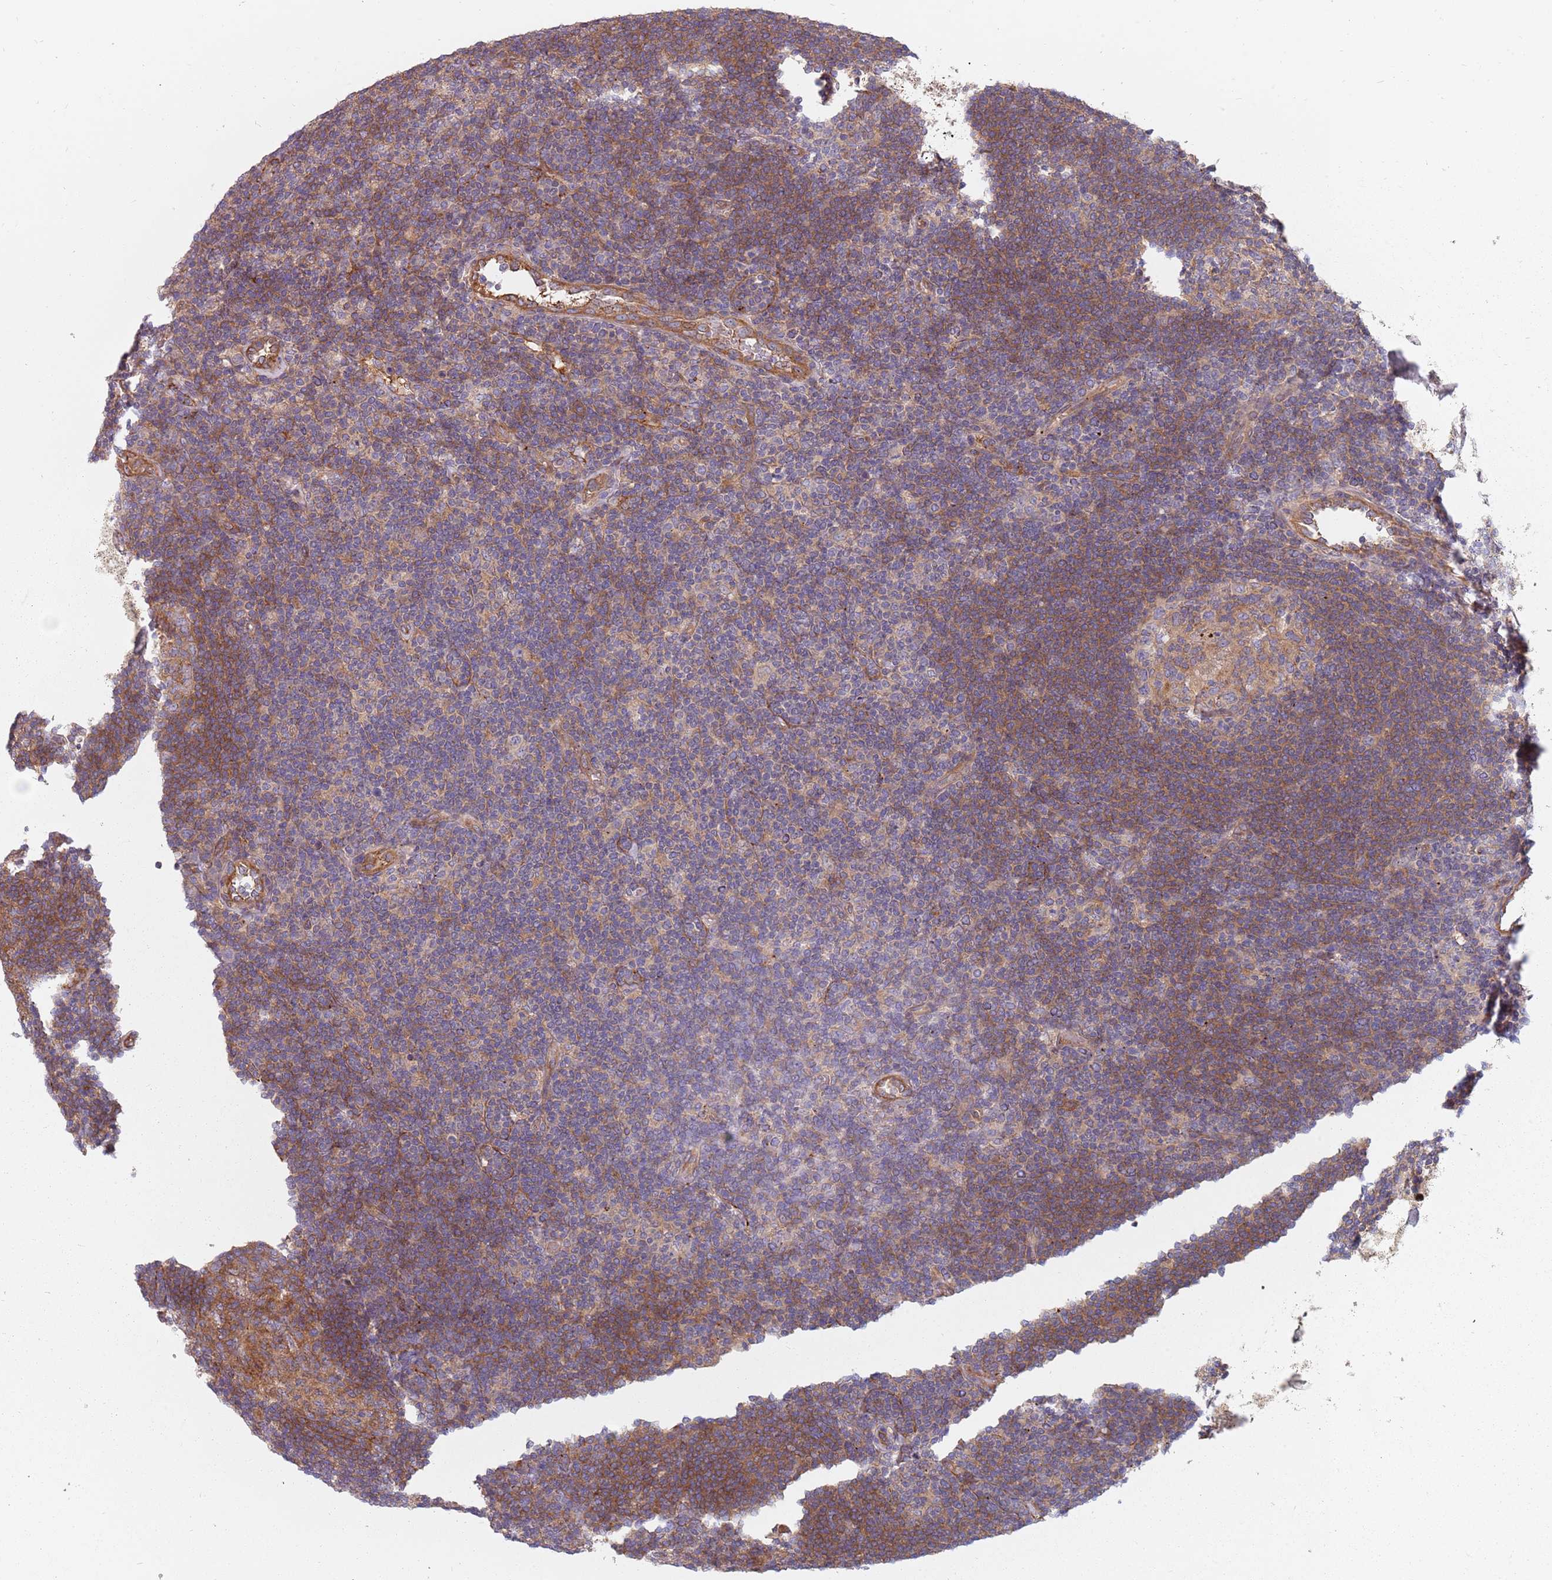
{"staining": {"intensity": "negative", "quantity": "none", "location": "none"}, "tissue": "lymphoma", "cell_type": "Tumor cells", "image_type": "cancer", "snomed": [{"axis": "morphology", "description": "Hodgkin's disease, NOS"}, {"axis": "topography", "description": "Lymph node"}], "caption": "Tumor cells are negative for protein expression in human Hodgkin's disease.", "gene": "SPDL1", "patient": {"sex": "female", "age": 57}}